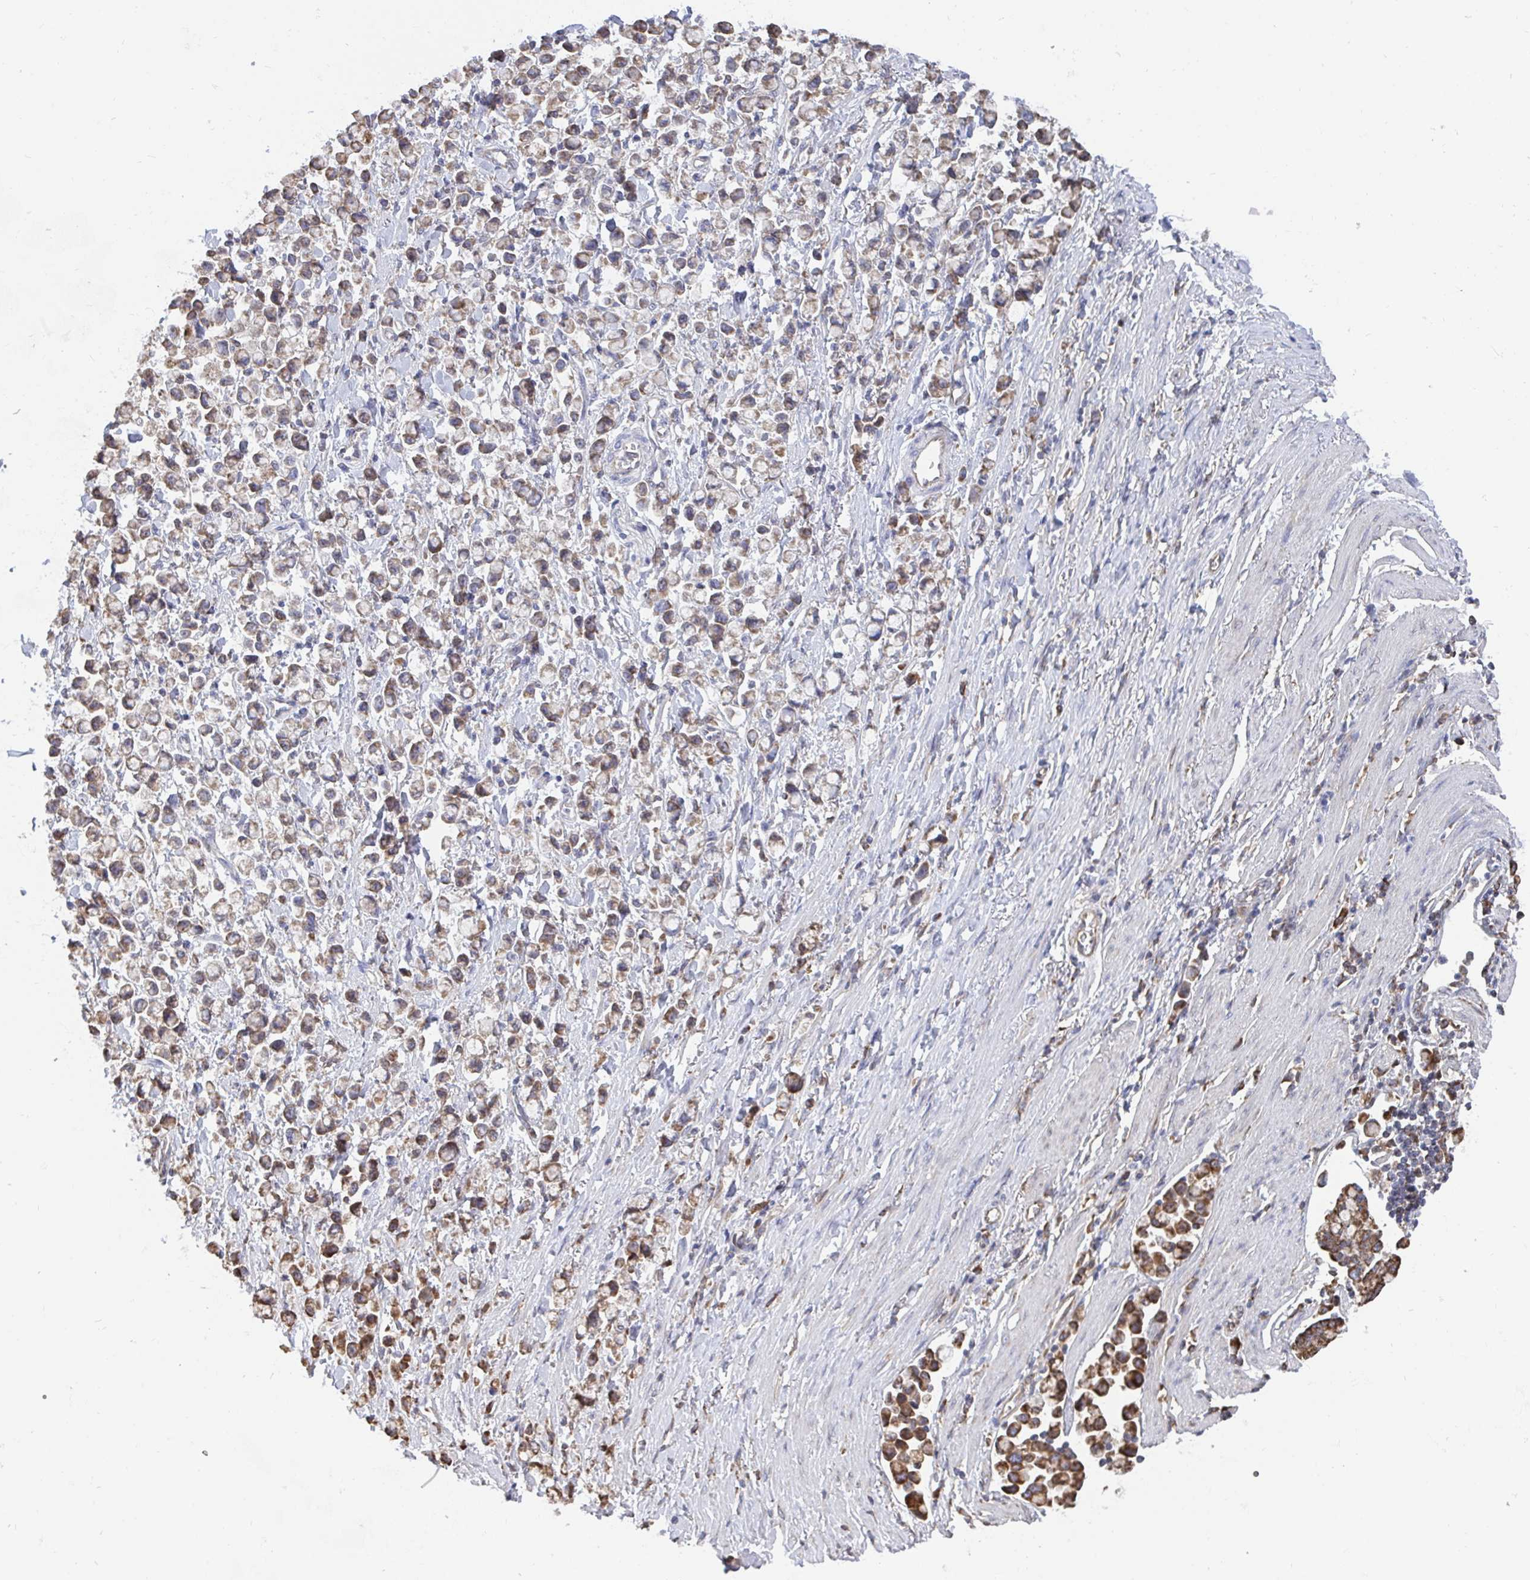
{"staining": {"intensity": "moderate", "quantity": ">75%", "location": "cytoplasmic/membranous"}, "tissue": "stomach cancer", "cell_type": "Tumor cells", "image_type": "cancer", "snomed": [{"axis": "morphology", "description": "Adenocarcinoma, NOS"}, {"axis": "topography", "description": "Stomach"}], "caption": "Protein staining by immunohistochemistry (IHC) exhibits moderate cytoplasmic/membranous positivity in about >75% of tumor cells in adenocarcinoma (stomach).", "gene": "ELAVL1", "patient": {"sex": "female", "age": 81}}